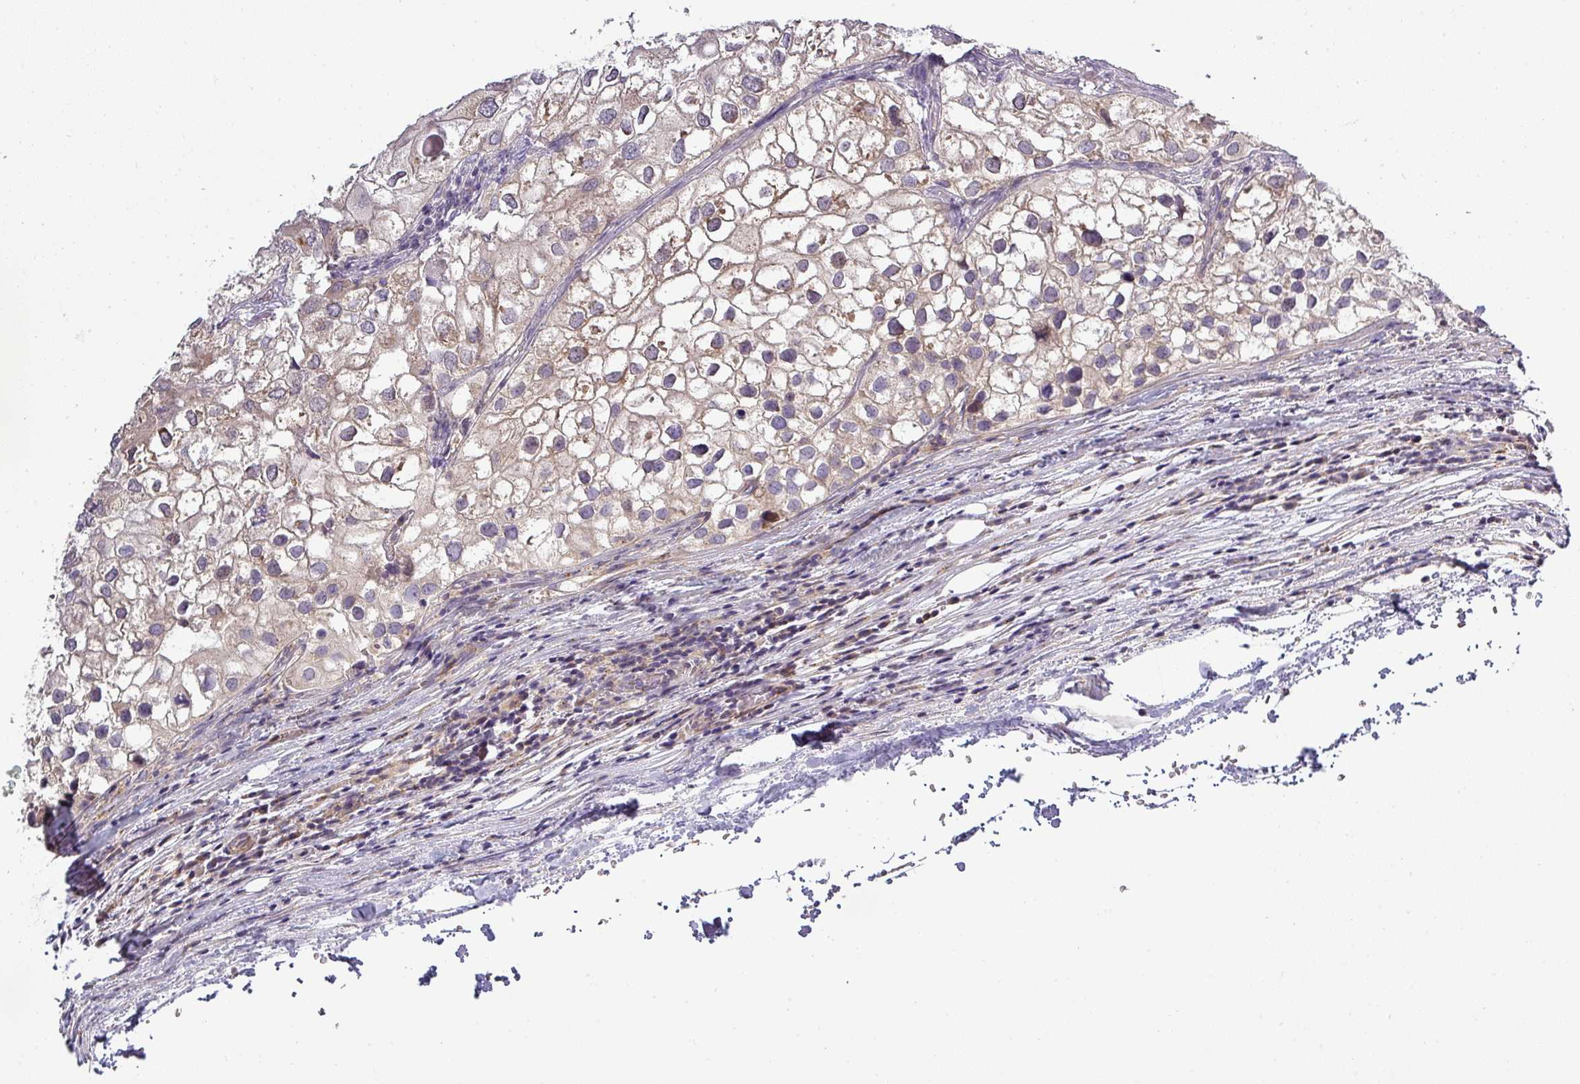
{"staining": {"intensity": "negative", "quantity": "none", "location": "none"}, "tissue": "urothelial cancer", "cell_type": "Tumor cells", "image_type": "cancer", "snomed": [{"axis": "morphology", "description": "Urothelial carcinoma, High grade"}, {"axis": "topography", "description": "Urinary bladder"}], "caption": "This is a histopathology image of IHC staining of urothelial carcinoma (high-grade), which shows no expression in tumor cells.", "gene": "NIN", "patient": {"sex": "male", "age": 64}}